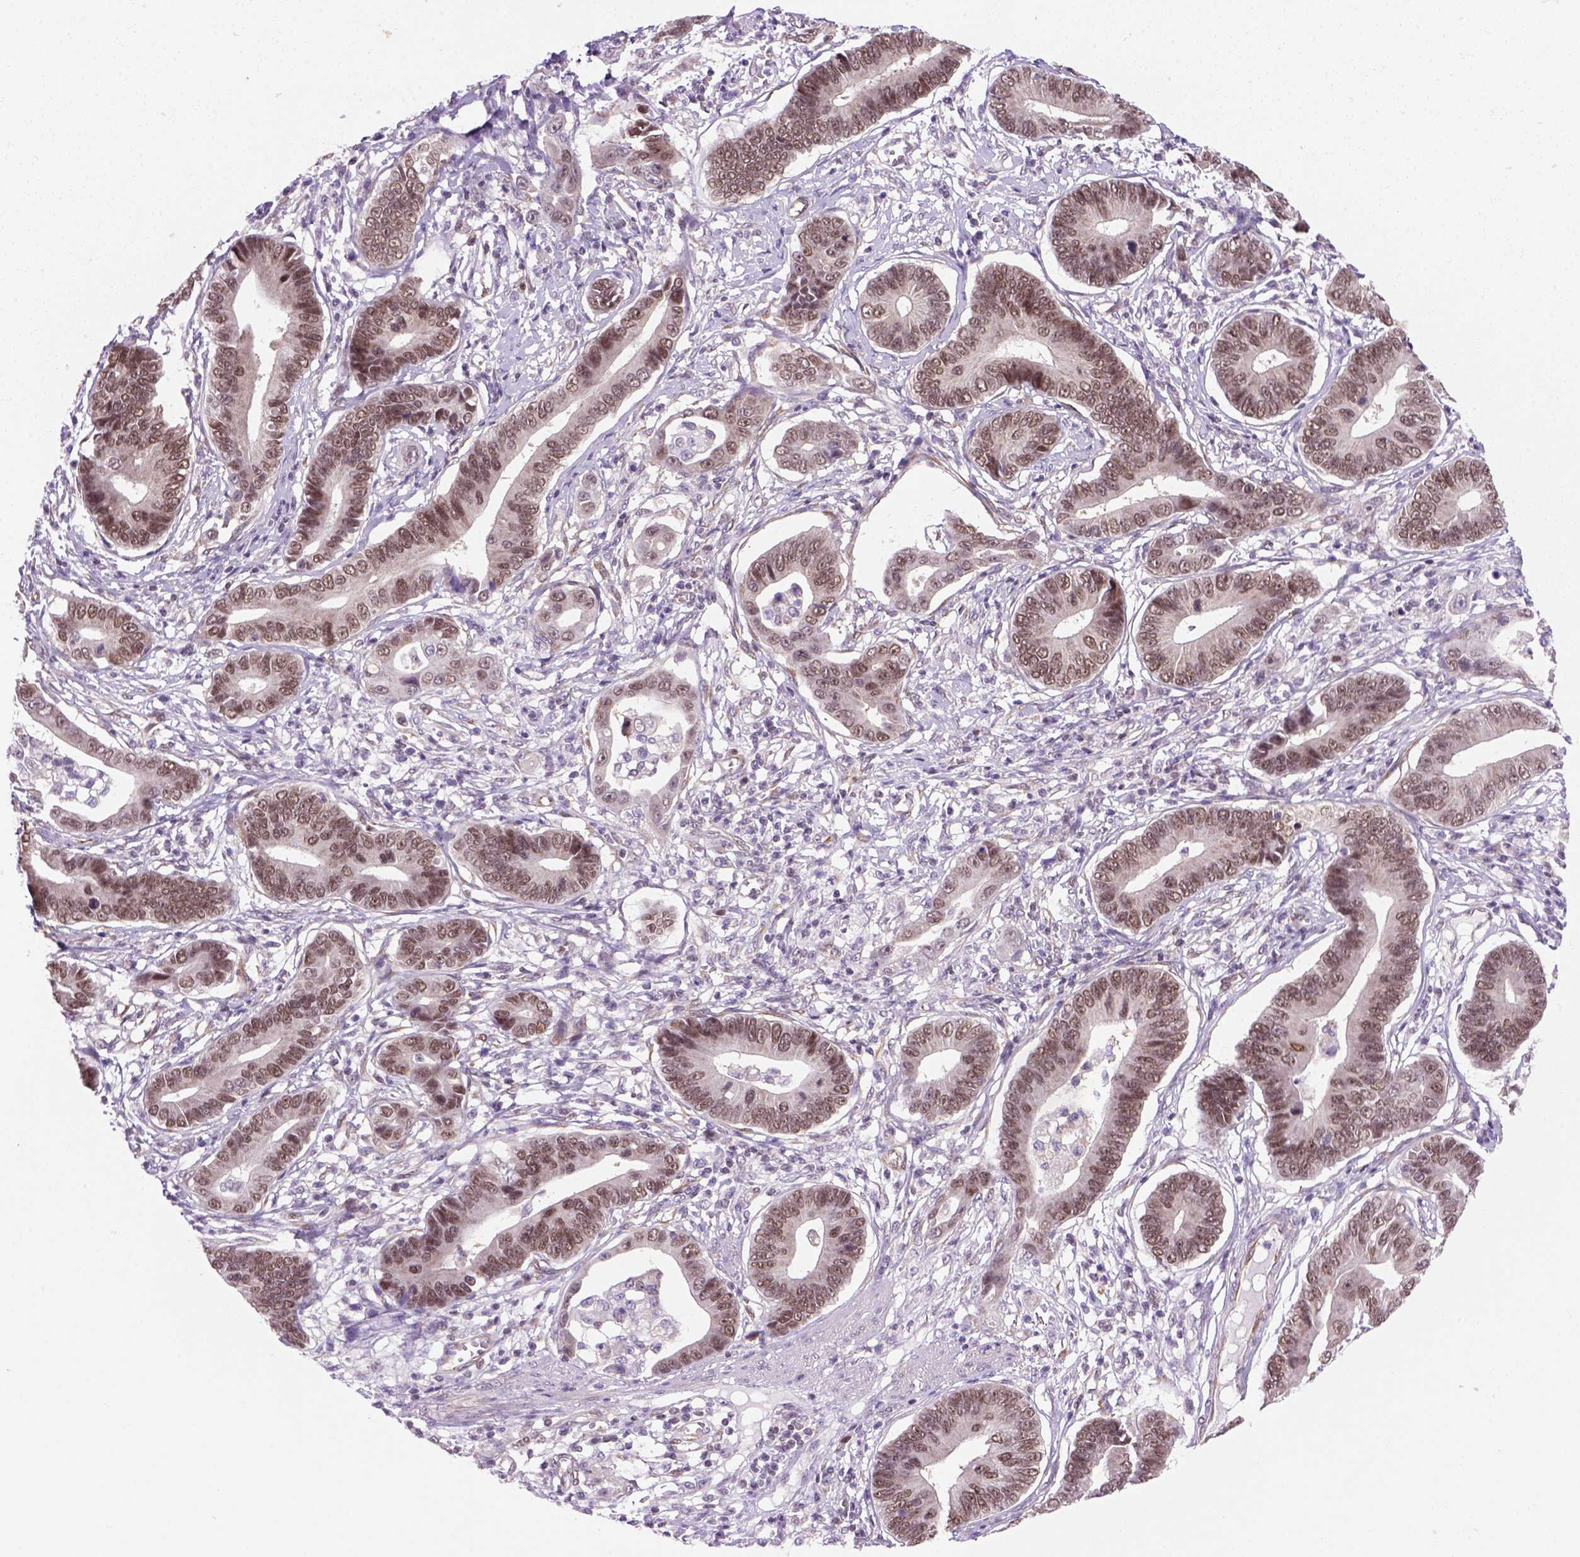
{"staining": {"intensity": "weak", "quantity": ">75%", "location": "nuclear"}, "tissue": "stomach cancer", "cell_type": "Tumor cells", "image_type": "cancer", "snomed": [{"axis": "morphology", "description": "Adenocarcinoma, NOS"}, {"axis": "topography", "description": "Stomach"}], "caption": "Stomach adenocarcinoma stained with IHC demonstrates weak nuclear staining in approximately >75% of tumor cells. Nuclei are stained in blue.", "gene": "MGMT", "patient": {"sex": "male", "age": 84}}